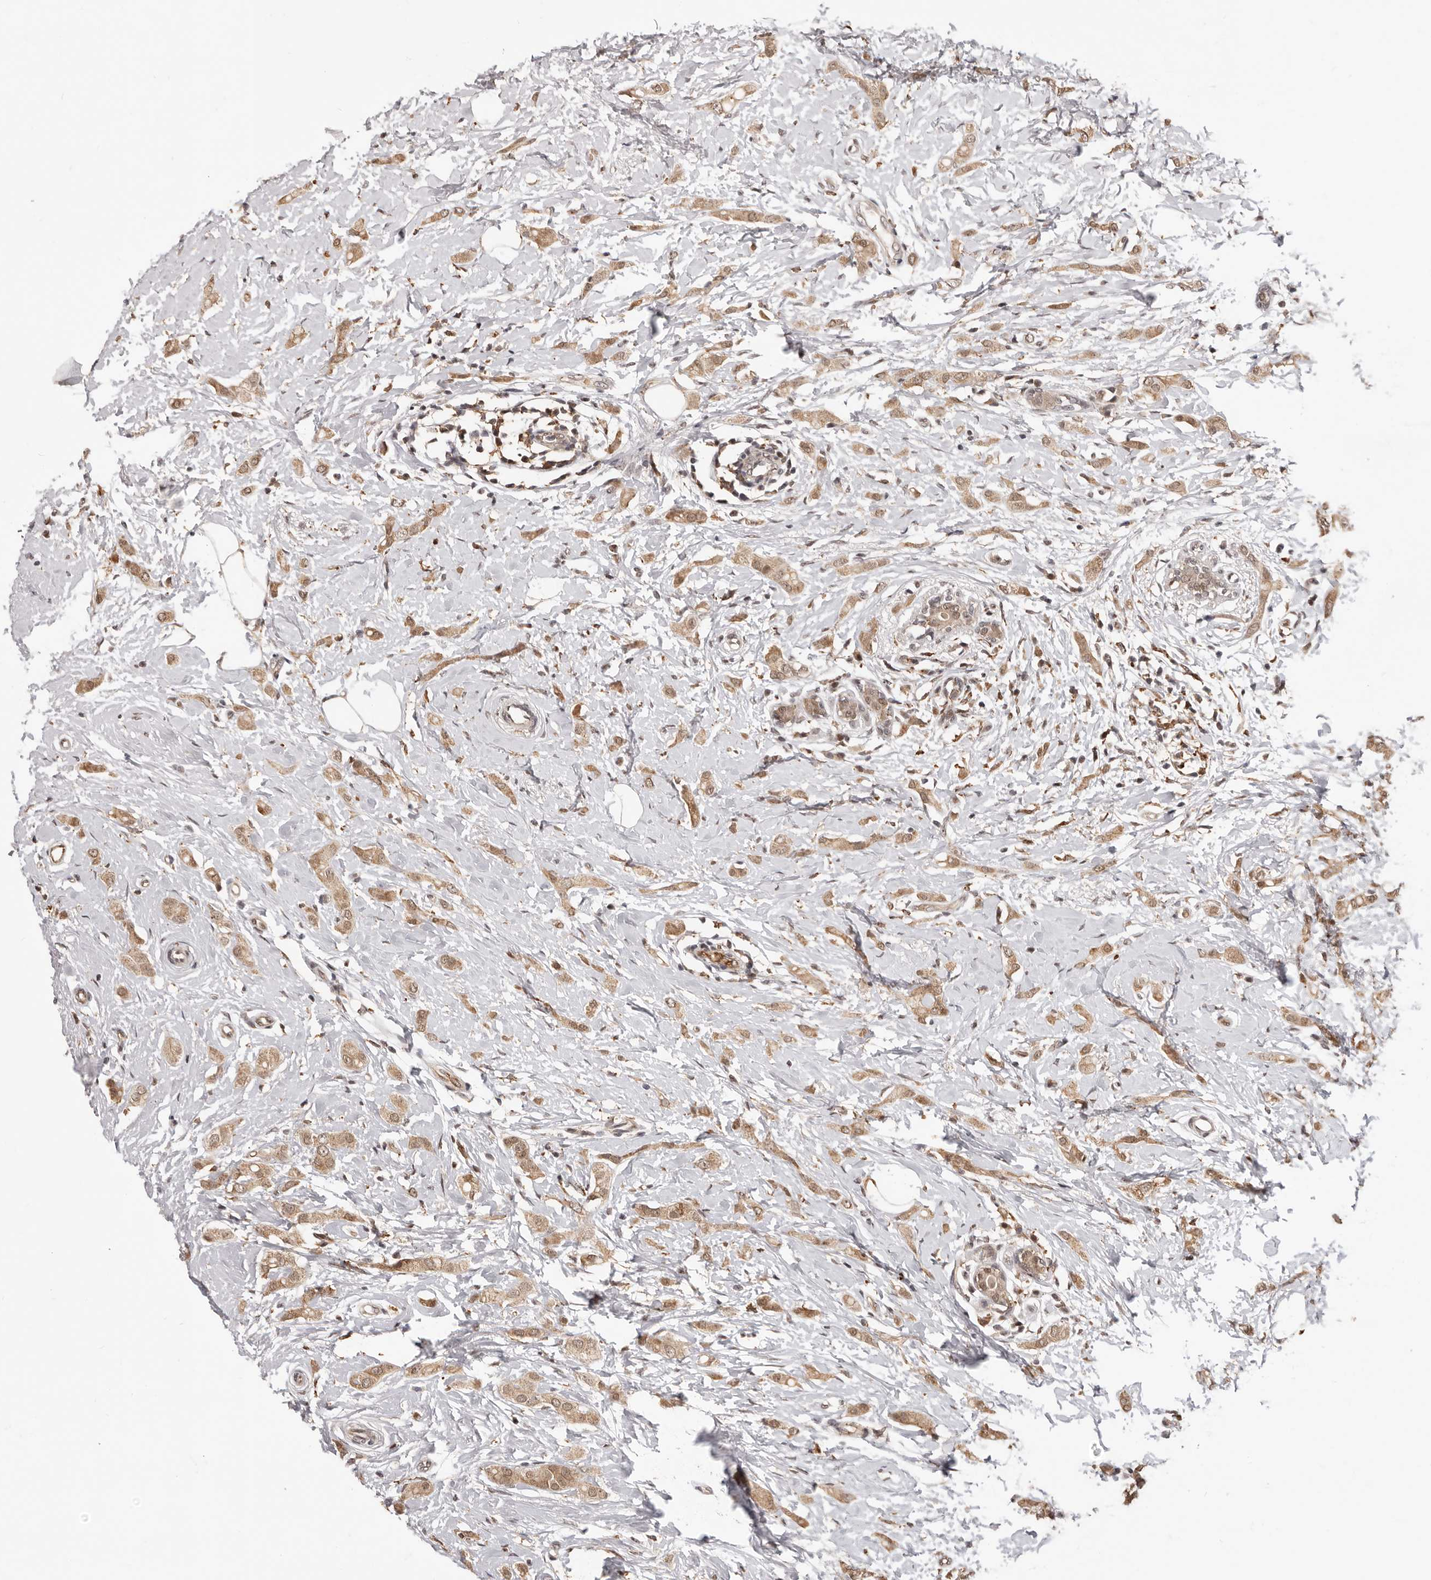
{"staining": {"intensity": "moderate", "quantity": ">75%", "location": "cytoplasmic/membranous,nuclear"}, "tissue": "breast cancer", "cell_type": "Tumor cells", "image_type": "cancer", "snomed": [{"axis": "morphology", "description": "Lobular carcinoma"}, {"axis": "topography", "description": "Breast"}], "caption": "This micrograph shows breast cancer (lobular carcinoma) stained with IHC to label a protein in brown. The cytoplasmic/membranous and nuclear of tumor cells show moderate positivity for the protein. Nuclei are counter-stained blue.", "gene": "NCOA3", "patient": {"sex": "female", "age": 55}}